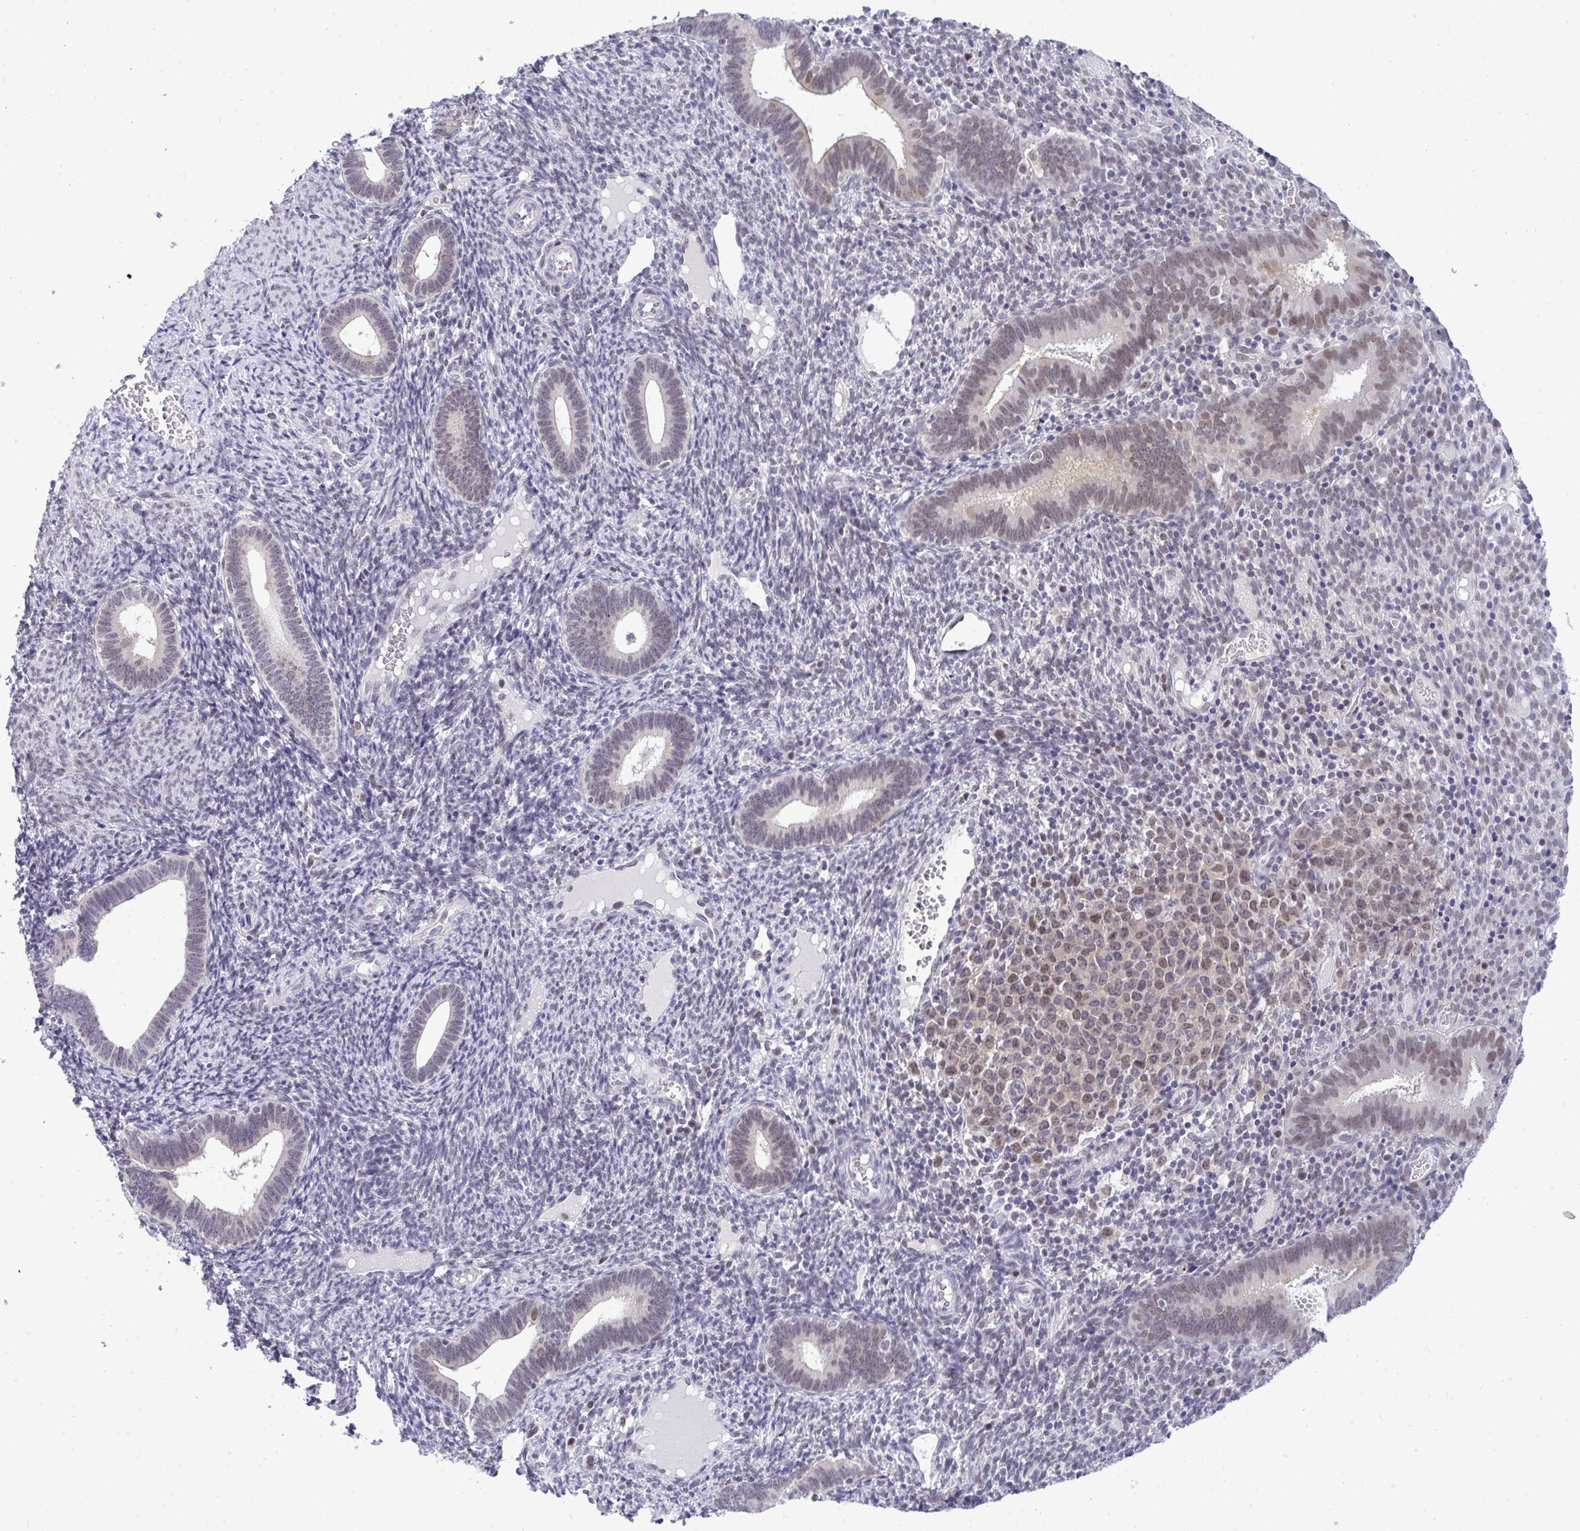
{"staining": {"intensity": "negative", "quantity": "none", "location": "none"}, "tissue": "endometrium", "cell_type": "Cells in endometrial stroma", "image_type": "normal", "snomed": [{"axis": "morphology", "description": "Normal tissue, NOS"}, {"axis": "topography", "description": "Endometrium"}], "caption": "Immunohistochemistry (IHC) micrograph of normal endometrium: endometrium stained with DAB (3,3'-diaminobenzidine) displays no significant protein expression in cells in endometrial stroma. (DAB (3,3'-diaminobenzidine) immunohistochemistry, high magnification).", "gene": "THOP1", "patient": {"sex": "female", "age": 41}}